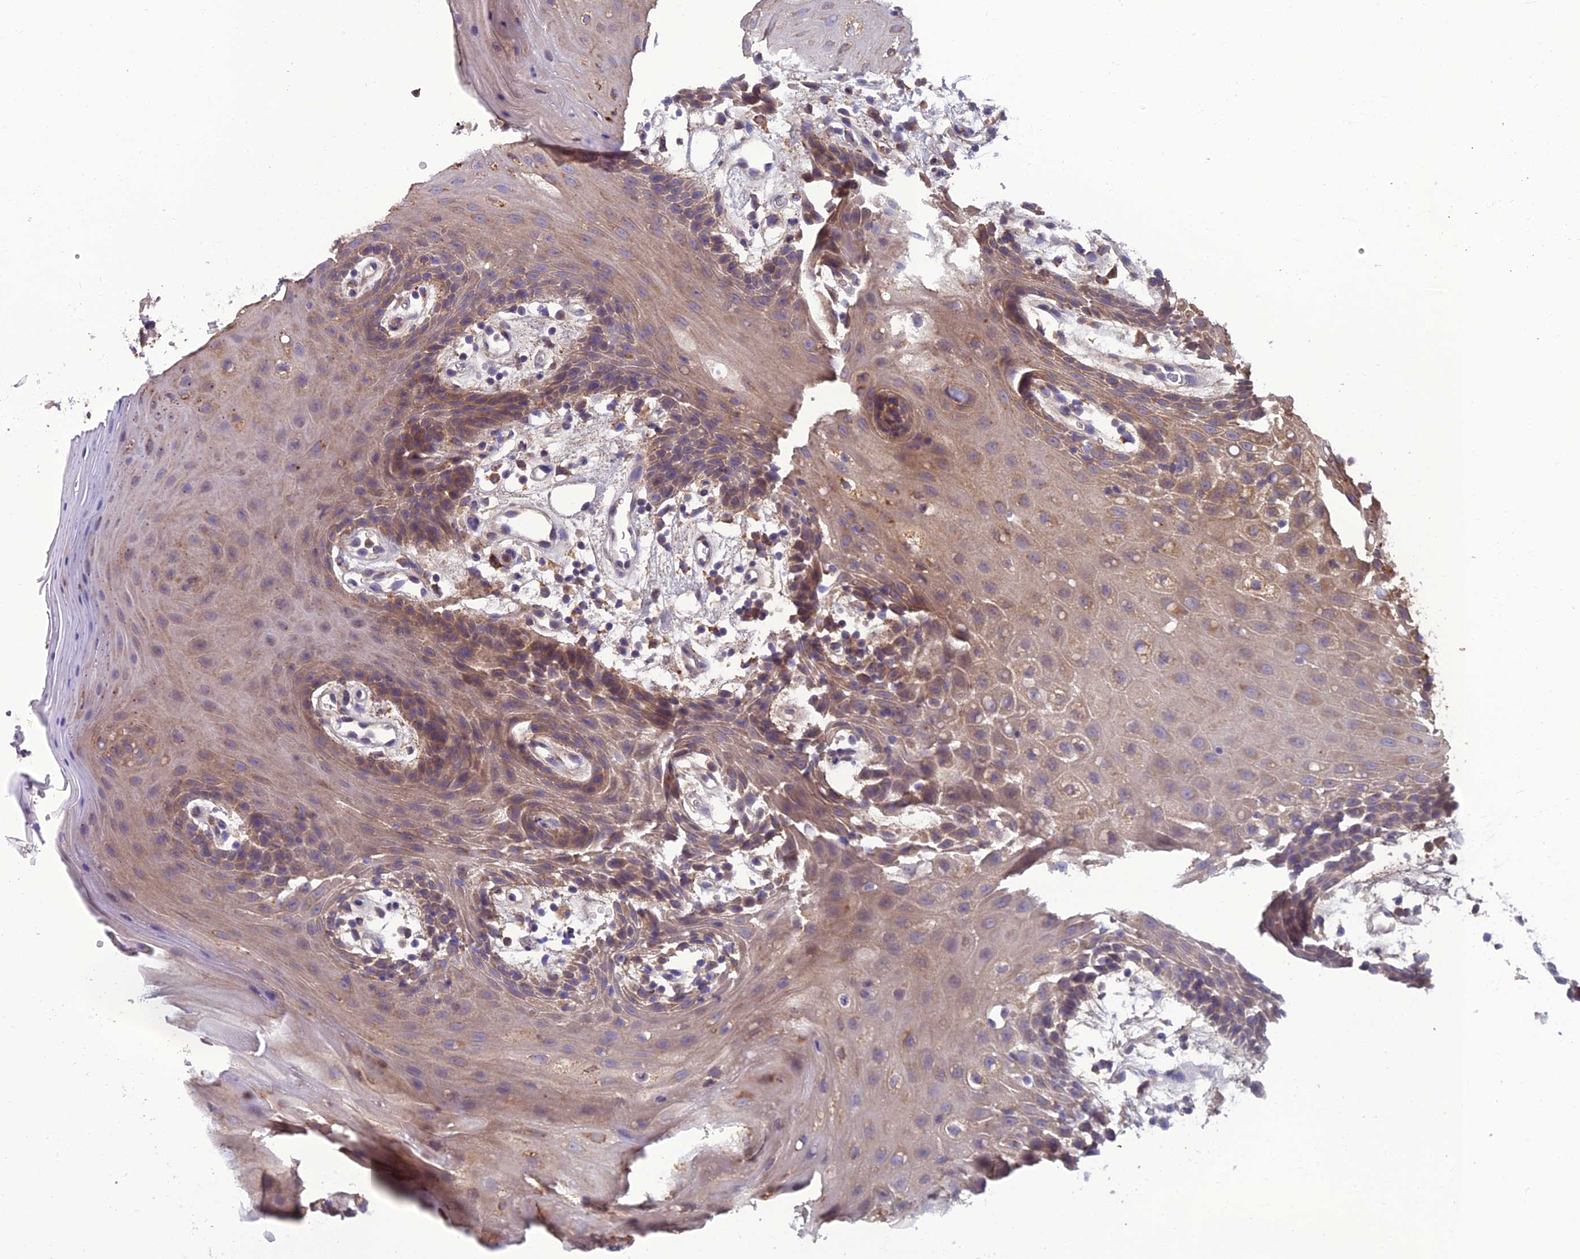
{"staining": {"intensity": "weak", "quantity": "25%-75%", "location": "cytoplasmic/membranous"}, "tissue": "oral mucosa", "cell_type": "Squamous epithelial cells", "image_type": "normal", "snomed": [{"axis": "morphology", "description": "Normal tissue, NOS"}, {"axis": "topography", "description": "Oral tissue"}, {"axis": "topography", "description": "Tounge, NOS"}], "caption": "Immunohistochemical staining of normal oral mucosa shows low levels of weak cytoplasmic/membranous staining in about 25%-75% of squamous epithelial cells.", "gene": "UMAD1", "patient": {"sex": "female", "age": 59}}